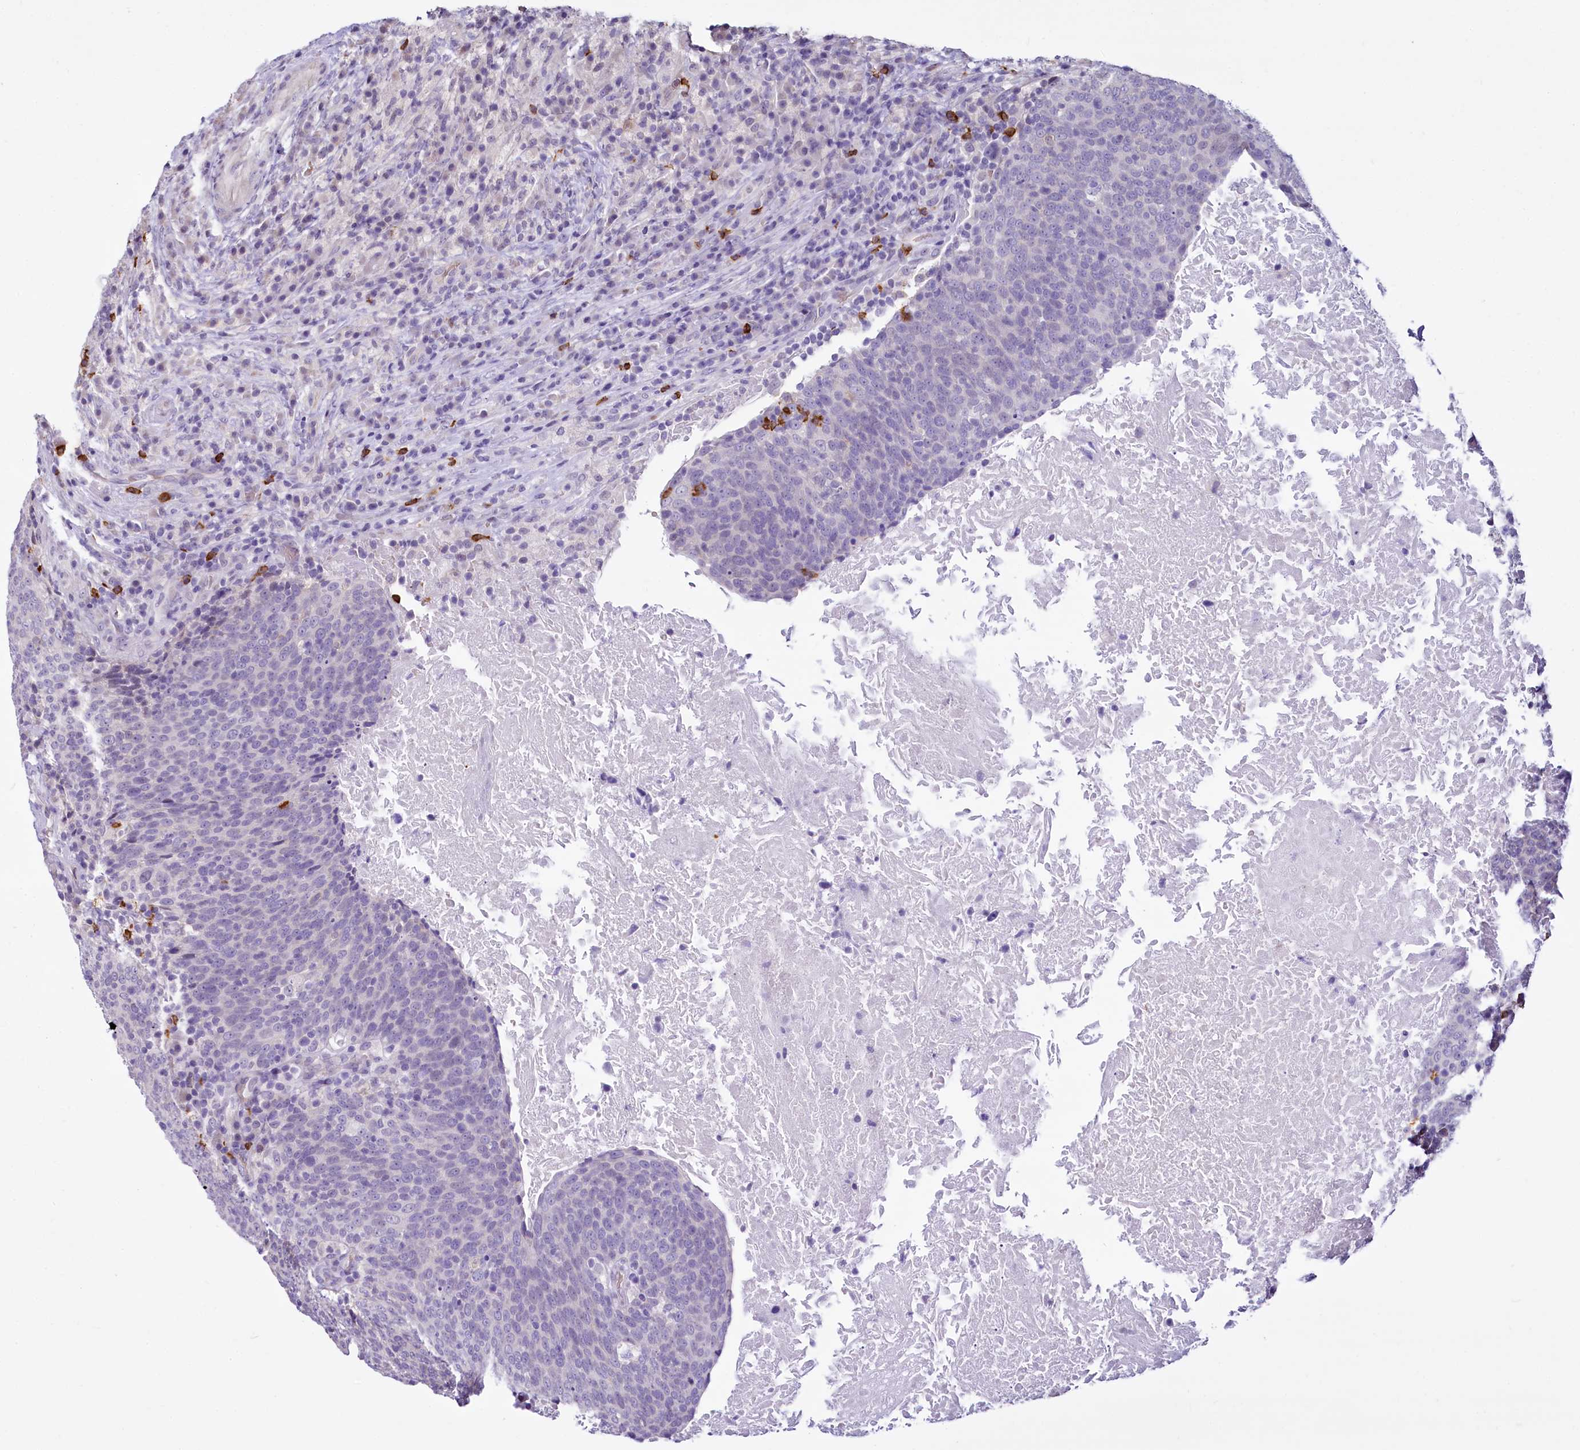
{"staining": {"intensity": "negative", "quantity": "none", "location": "none"}, "tissue": "head and neck cancer", "cell_type": "Tumor cells", "image_type": "cancer", "snomed": [{"axis": "morphology", "description": "Squamous cell carcinoma, NOS"}, {"axis": "morphology", "description": "Squamous cell carcinoma, metastatic, NOS"}, {"axis": "topography", "description": "Lymph node"}, {"axis": "topography", "description": "Head-Neck"}], "caption": "Head and neck squamous cell carcinoma stained for a protein using immunohistochemistry shows no positivity tumor cells.", "gene": "BANK1", "patient": {"sex": "male", "age": 62}}